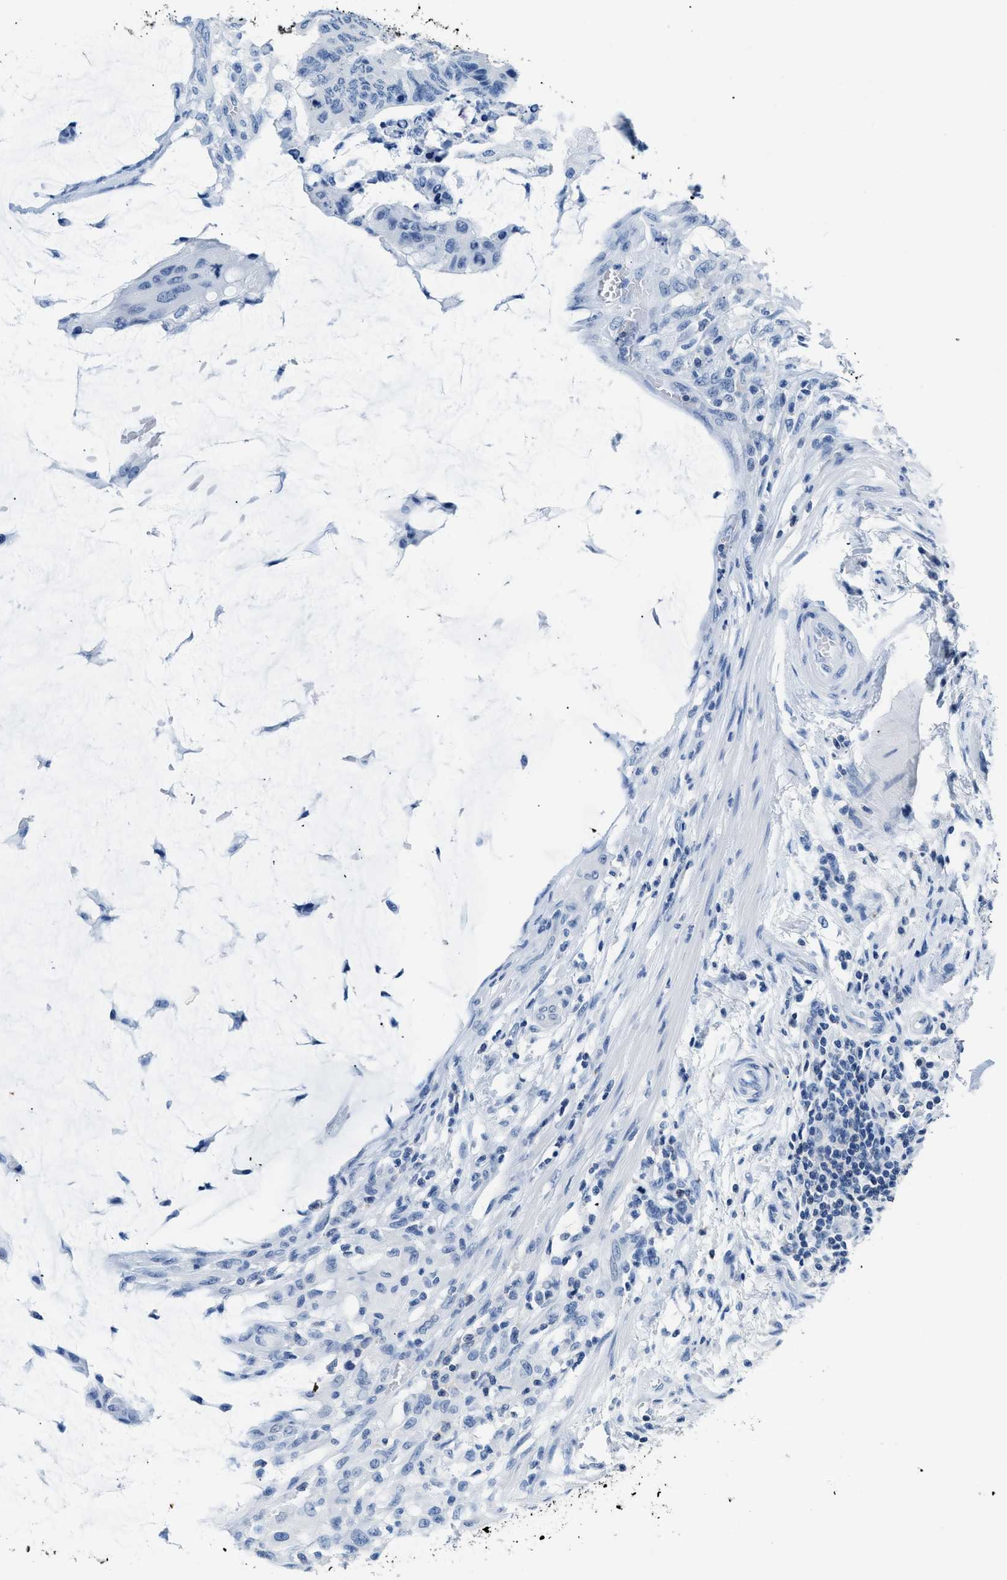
{"staining": {"intensity": "negative", "quantity": "none", "location": "none"}, "tissue": "colorectal cancer", "cell_type": "Tumor cells", "image_type": "cancer", "snomed": [{"axis": "morphology", "description": "Normal tissue, NOS"}, {"axis": "morphology", "description": "Adenocarcinoma, NOS"}, {"axis": "topography", "description": "Rectum"}, {"axis": "topography", "description": "Peripheral nerve tissue"}], "caption": "Adenocarcinoma (colorectal) stained for a protein using IHC reveals no positivity tumor cells.", "gene": "NFATC2", "patient": {"sex": "male", "age": 92}}